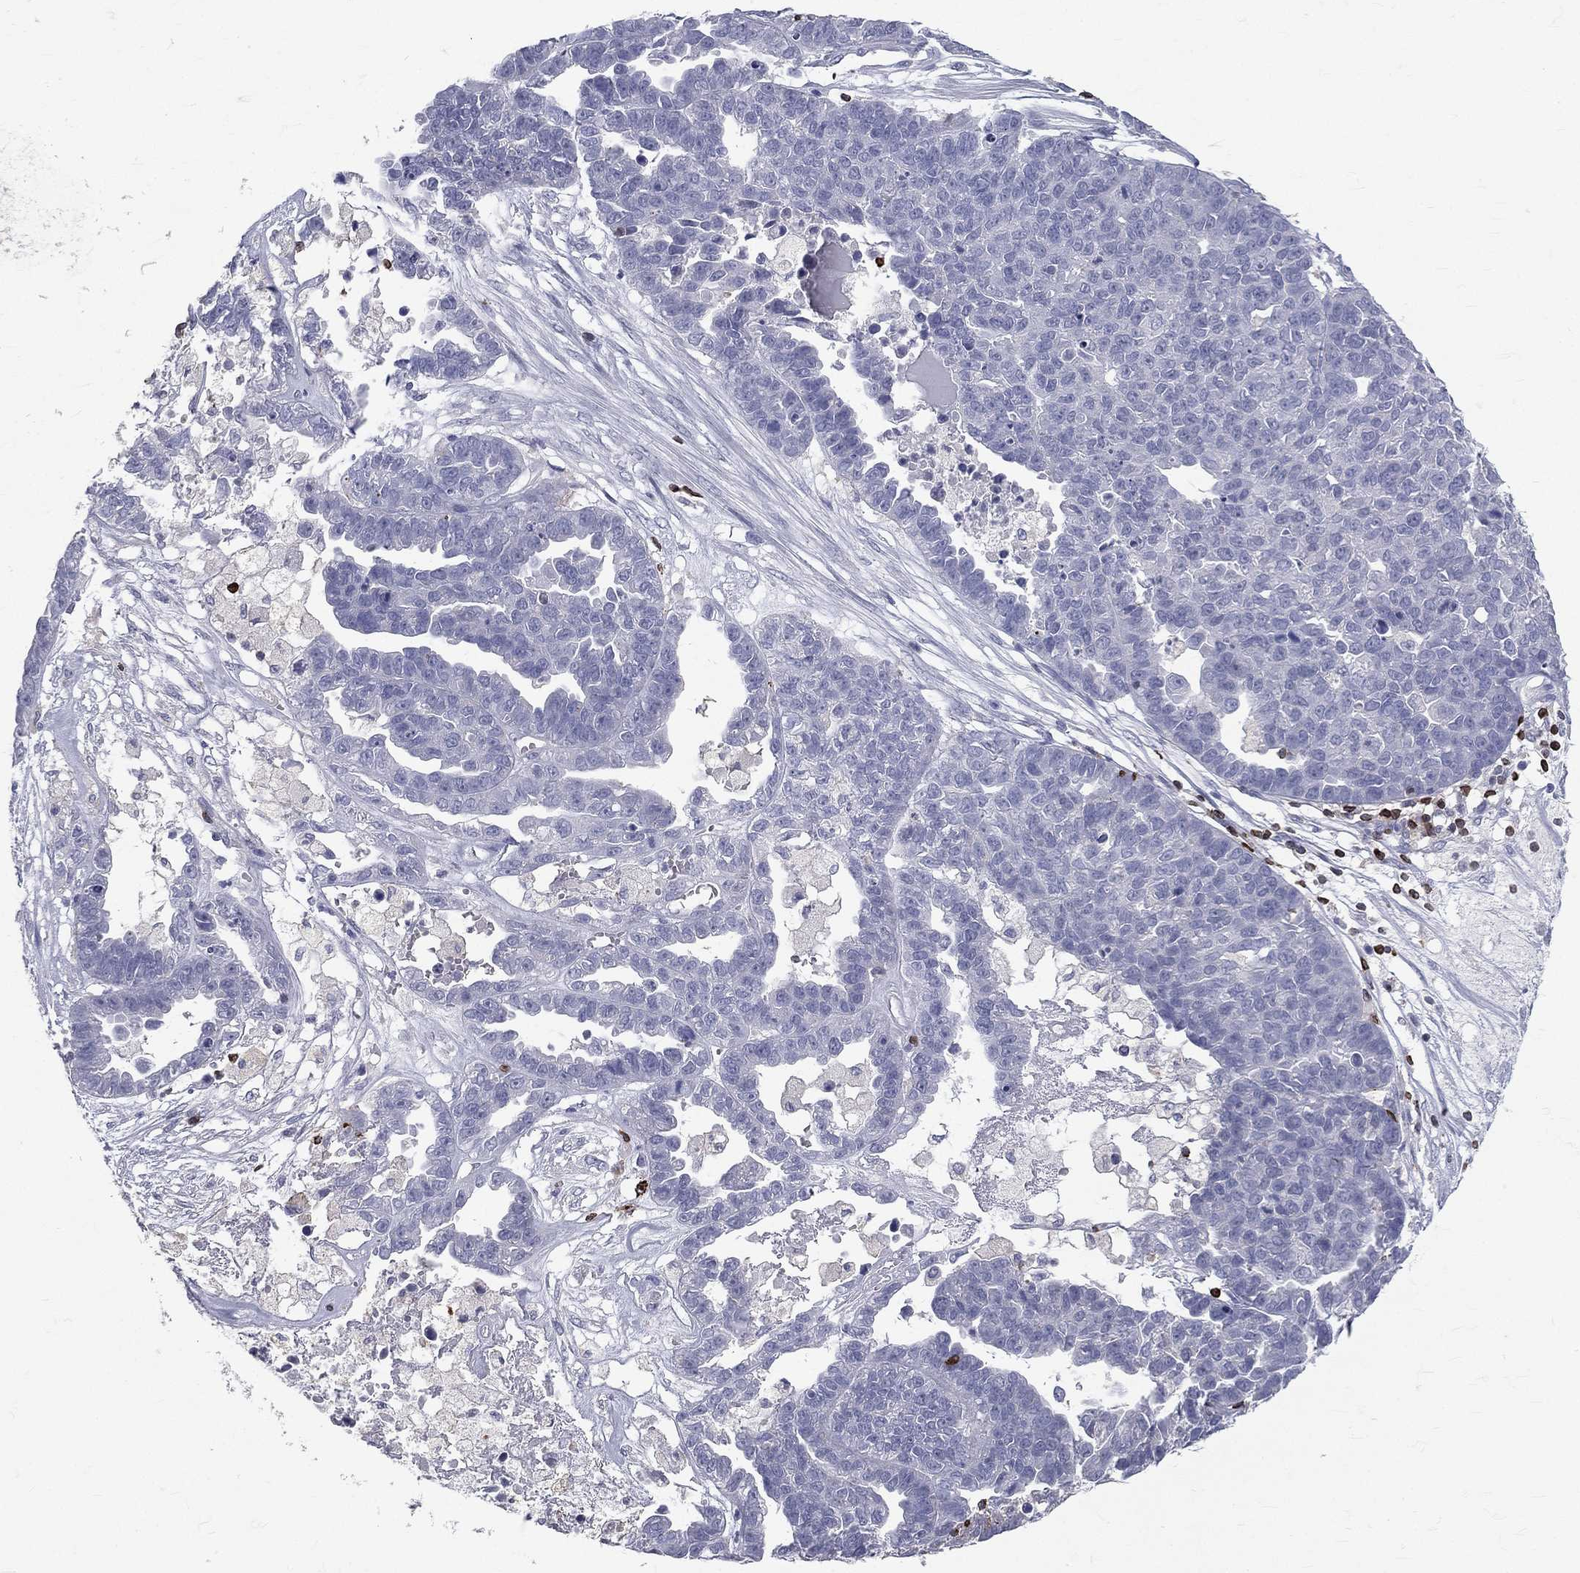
{"staining": {"intensity": "negative", "quantity": "none", "location": "none"}, "tissue": "ovarian cancer", "cell_type": "Tumor cells", "image_type": "cancer", "snomed": [{"axis": "morphology", "description": "Cystadenocarcinoma, serous, NOS"}, {"axis": "topography", "description": "Ovary"}], "caption": "Tumor cells are negative for brown protein staining in ovarian cancer.", "gene": "CTSW", "patient": {"sex": "female", "age": 87}}